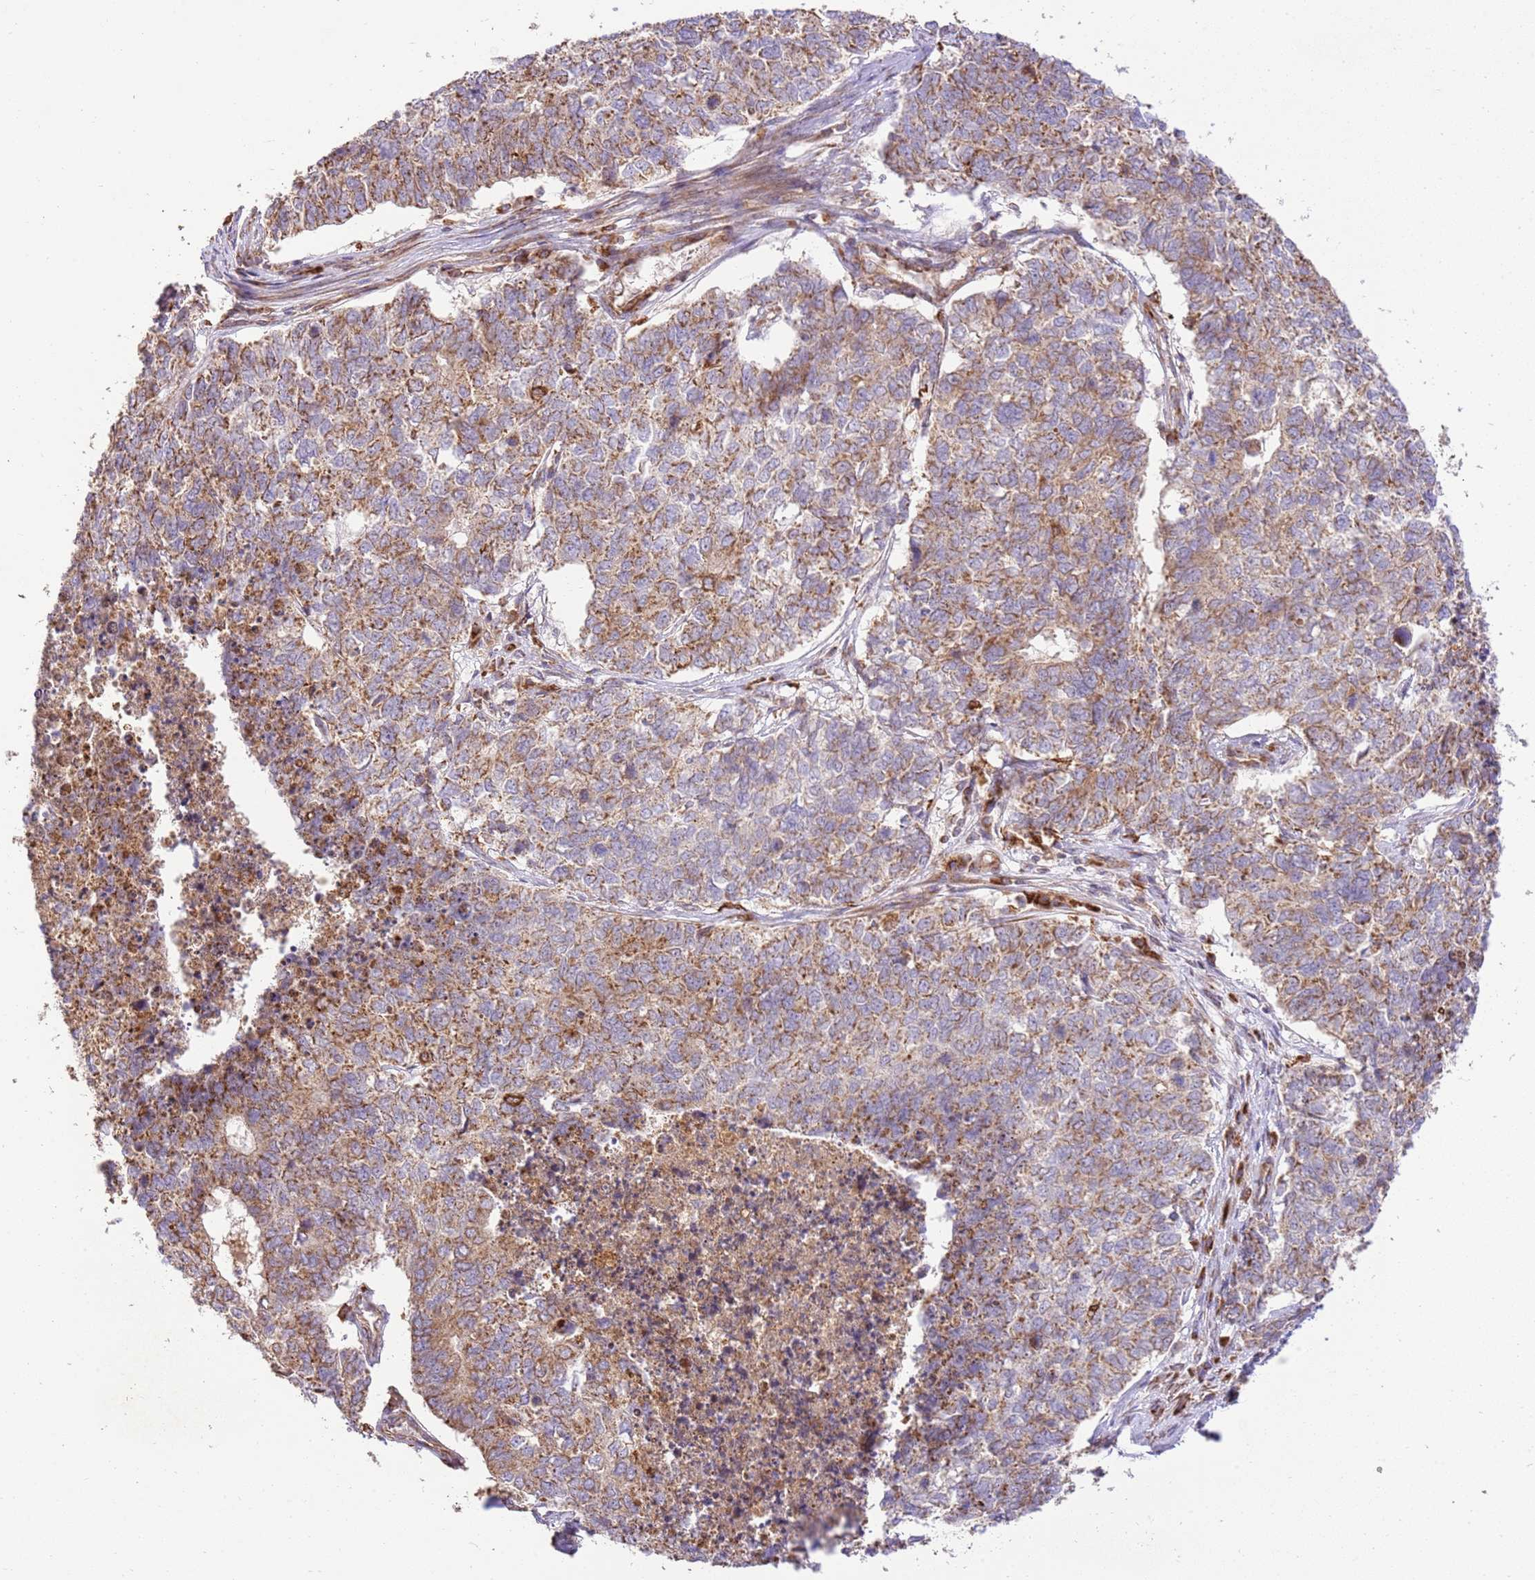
{"staining": {"intensity": "moderate", "quantity": ">75%", "location": "cytoplasmic/membranous"}, "tissue": "cervical cancer", "cell_type": "Tumor cells", "image_type": "cancer", "snomed": [{"axis": "morphology", "description": "Squamous cell carcinoma, NOS"}, {"axis": "topography", "description": "Cervix"}], "caption": "Immunohistochemical staining of cervical cancer demonstrates medium levels of moderate cytoplasmic/membranous expression in about >75% of tumor cells. Immunohistochemistry stains the protein in brown and the nuclei are stained blue.", "gene": "SPATA2L", "patient": {"sex": "female", "age": 63}}